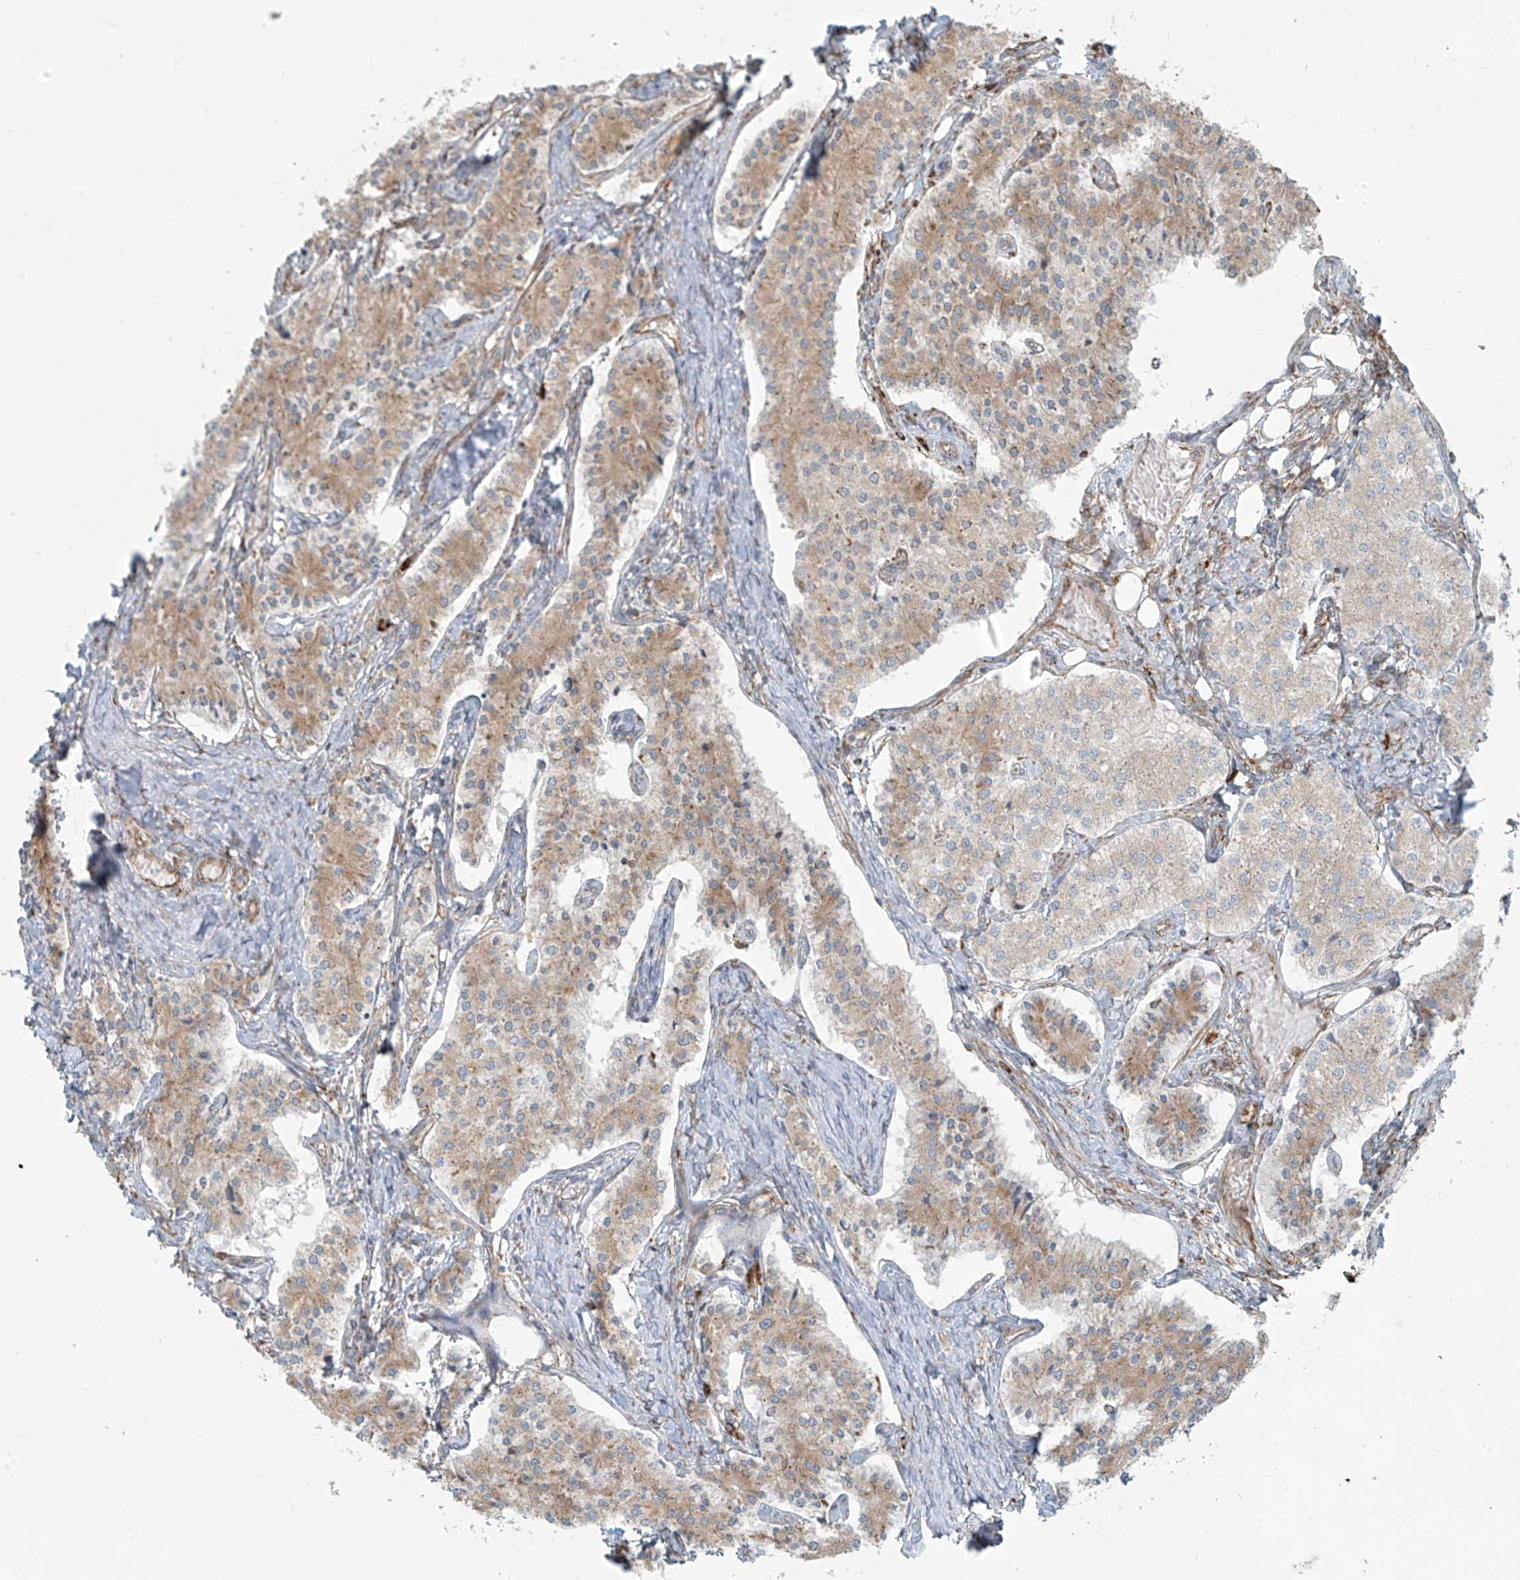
{"staining": {"intensity": "weak", "quantity": ">75%", "location": "cytoplasmic/membranous"}, "tissue": "carcinoid", "cell_type": "Tumor cells", "image_type": "cancer", "snomed": [{"axis": "morphology", "description": "Carcinoid, malignant, NOS"}, {"axis": "topography", "description": "Colon"}], "caption": "Protein staining of carcinoid tissue displays weak cytoplasmic/membranous expression in about >75% of tumor cells.", "gene": "KATNIP", "patient": {"sex": "female", "age": 52}}